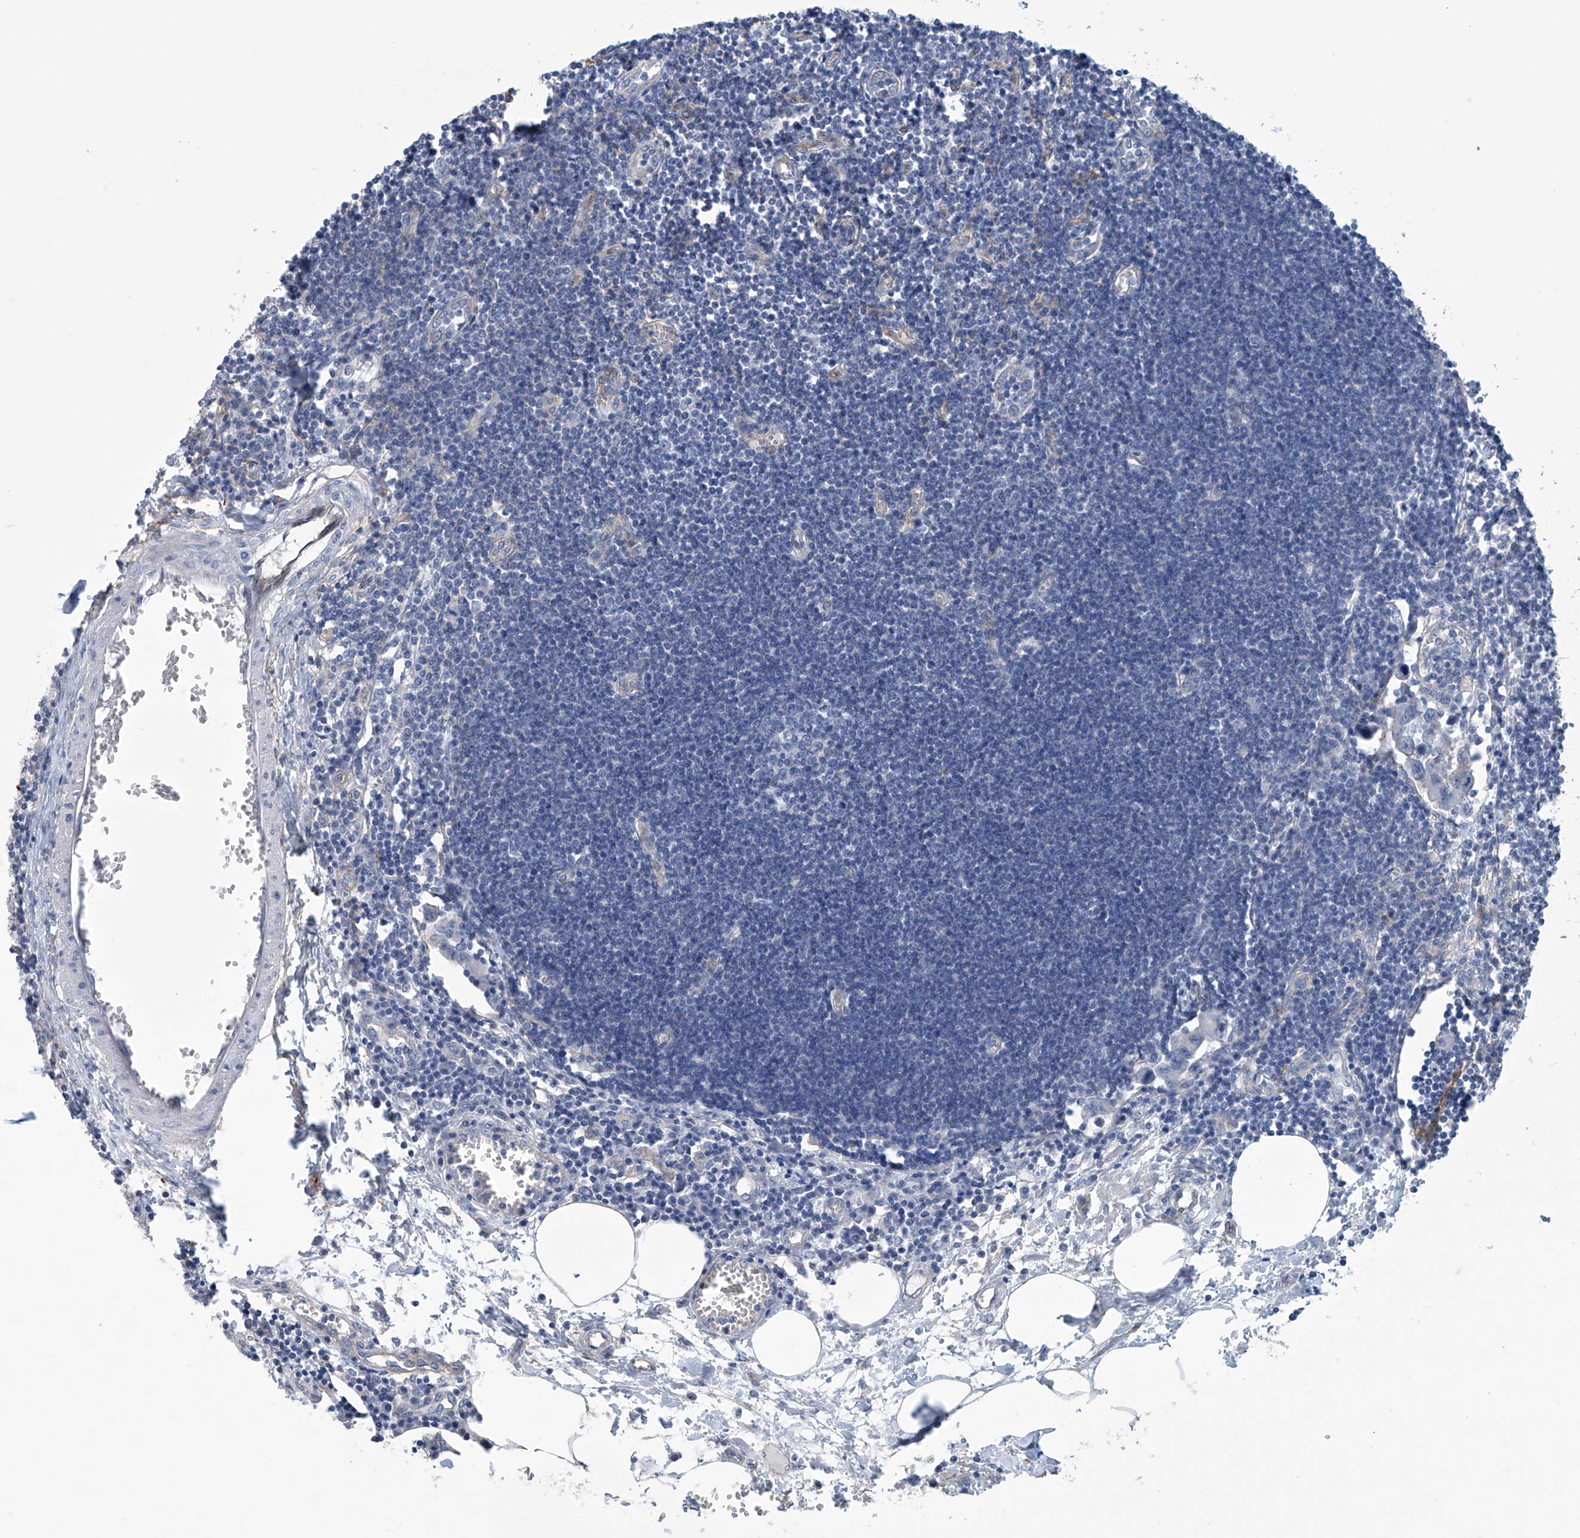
{"staining": {"intensity": "negative", "quantity": "none", "location": "none"}, "tissue": "lymph node", "cell_type": "Germinal center cells", "image_type": "normal", "snomed": [{"axis": "morphology", "description": "Normal tissue, NOS"}, {"axis": "morphology", "description": "Malignant melanoma, Metastatic site"}, {"axis": "topography", "description": "Lymph node"}], "caption": "The histopathology image displays no significant positivity in germinal center cells of lymph node.", "gene": "ABHD13", "patient": {"sex": "male", "age": 41}}